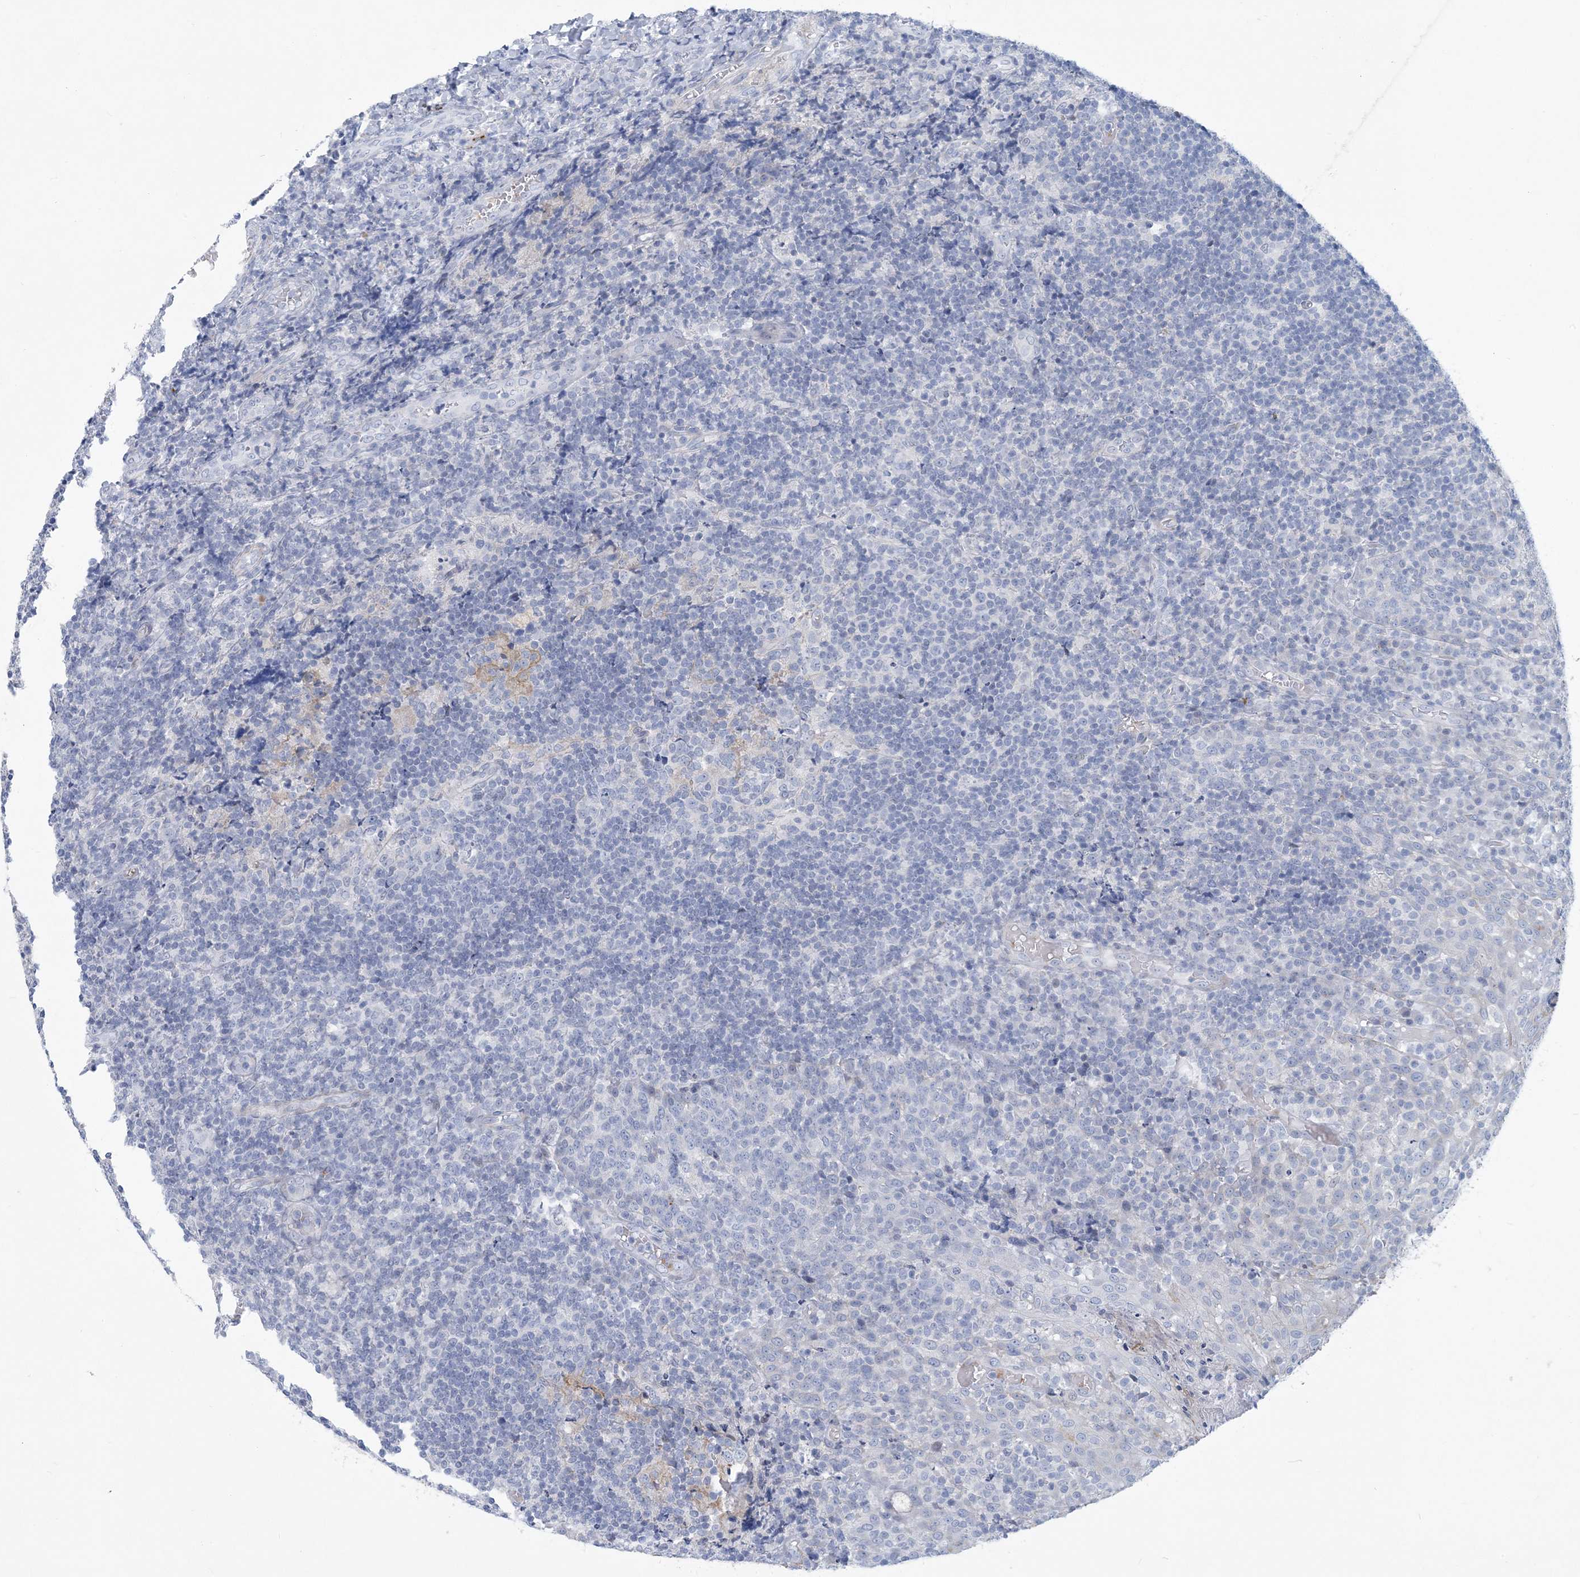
{"staining": {"intensity": "negative", "quantity": "none", "location": "none"}, "tissue": "tonsil", "cell_type": "Germinal center cells", "image_type": "normal", "snomed": [{"axis": "morphology", "description": "Normal tissue, NOS"}, {"axis": "topography", "description": "Tonsil"}], "caption": "Immunohistochemical staining of normal human tonsil exhibits no significant positivity in germinal center cells.", "gene": "MOXD1", "patient": {"sex": "female", "age": 19}}